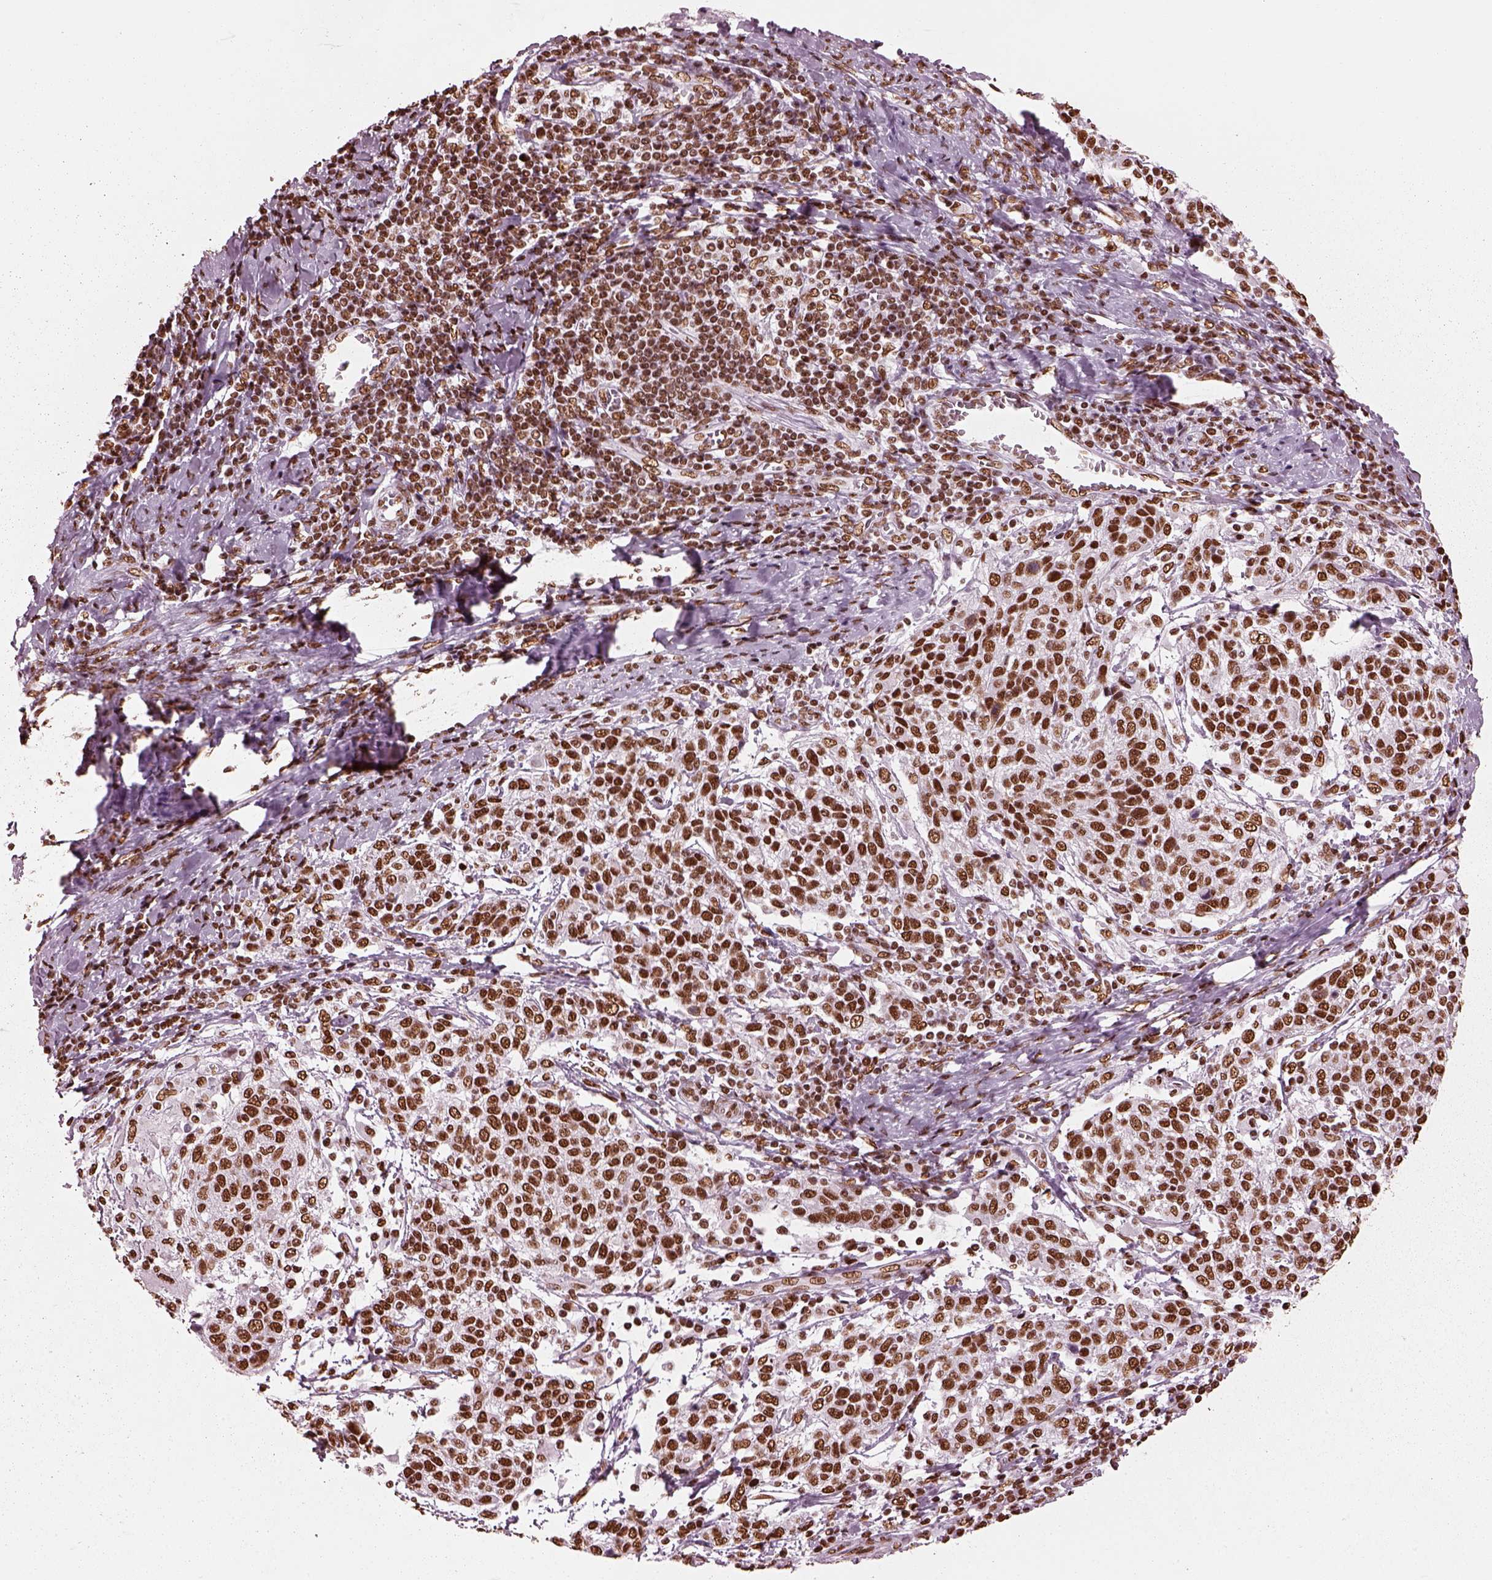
{"staining": {"intensity": "strong", "quantity": ">75%", "location": "nuclear"}, "tissue": "cervical cancer", "cell_type": "Tumor cells", "image_type": "cancer", "snomed": [{"axis": "morphology", "description": "Squamous cell carcinoma, NOS"}, {"axis": "topography", "description": "Cervix"}], "caption": "High-power microscopy captured an IHC photomicrograph of cervical cancer (squamous cell carcinoma), revealing strong nuclear staining in approximately >75% of tumor cells.", "gene": "CBFA2T3", "patient": {"sex": "female", "age": 61}}